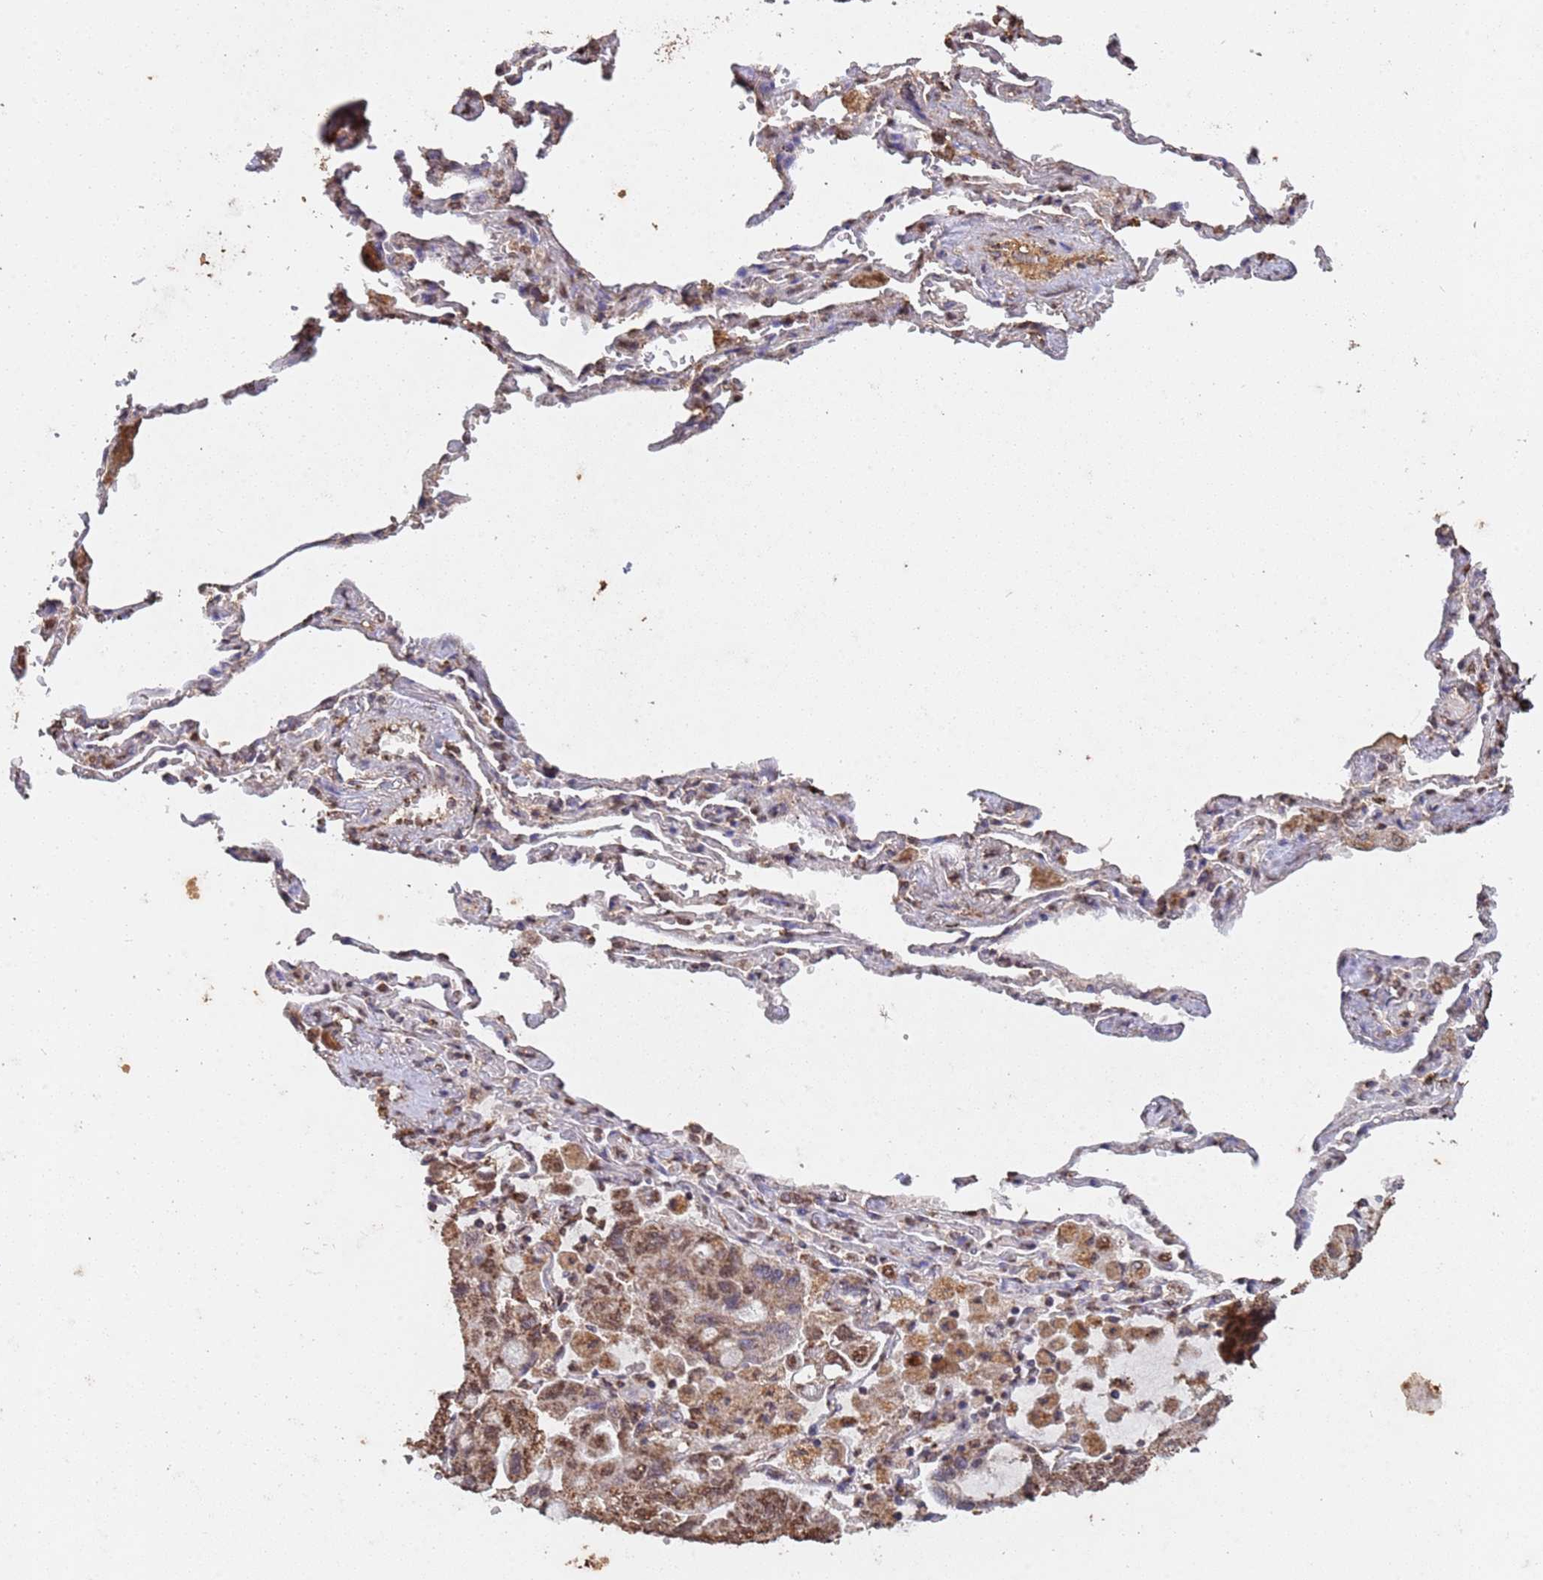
{"staining": {"intensity": "moderate", "quantity": ">75%", "location": "nuclear"}, "tissue": "lung cancer", "cell_type": "Tumor cells", "image_type": "cancer", "snomed": [{"axis": "morphology", "description": "Adenocarcinoma, NOS"}, {"axis": "topography", "description": "Lung"}], "caption": "The immunohistochemical stain labels moderate nuclear staining in tumor cells of lung adenocarcinoma tissue.", "gene": "HDAC10", "patient": {"sex": "male", "age": 64}}